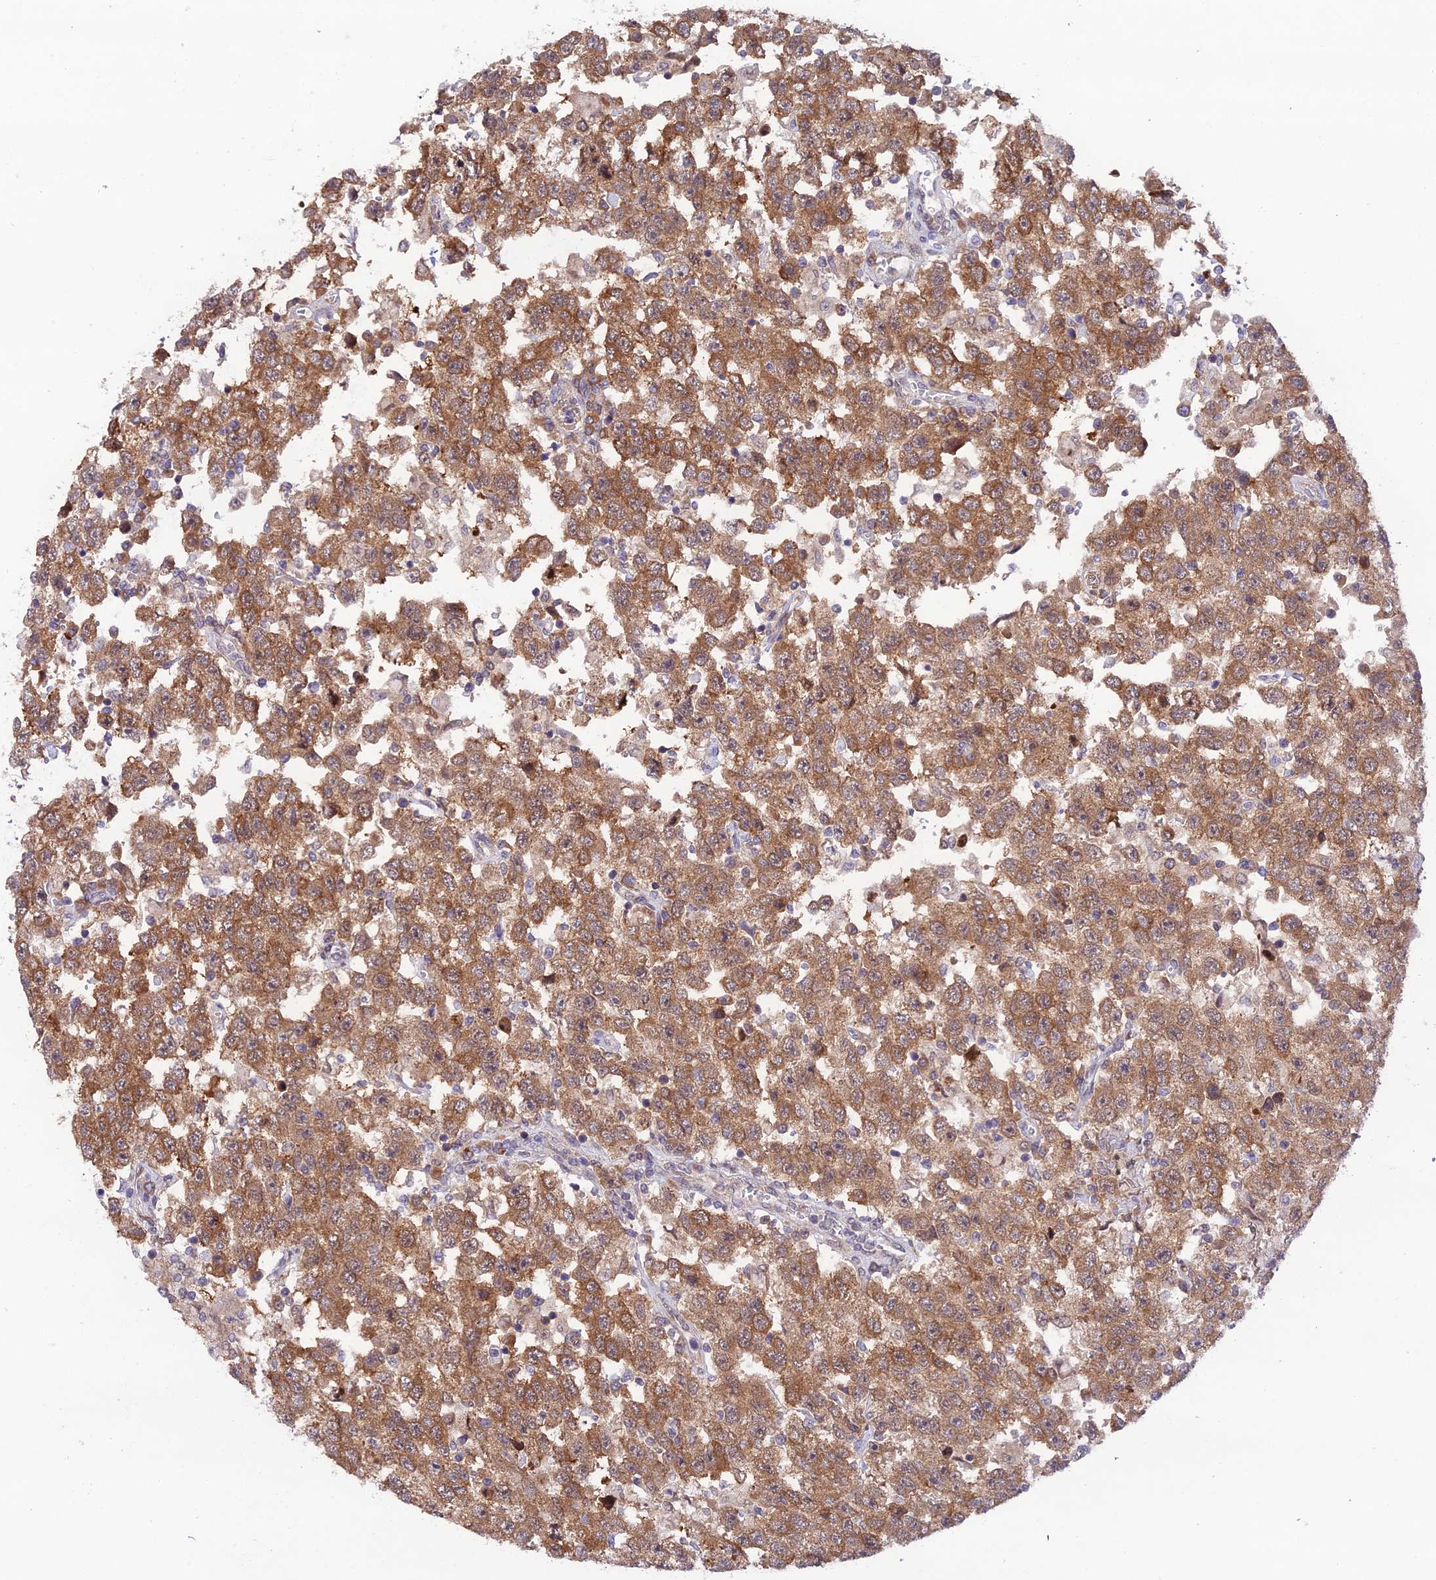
{"staining": {"intensity": "moderate", "quantity": ">75%", "location": "cytoplasmic/membranous"}, "tissue": "testis cancer", "cell_type": "Tumor cells", "image_type": "cancer", "snomed": [{"axis": "morphology", "description": "Seminoma, NOS"}, {"axis": "topography", "description": "Testis"}], "caption": "Immunohistochemical staining of human testis seminoma displays medium levels of moderate cytoplasmic/membranous expression in approximately >75% of tumor cells.", "gene": "TRIM40", "patient": {"sex": "male", "age": 41}}